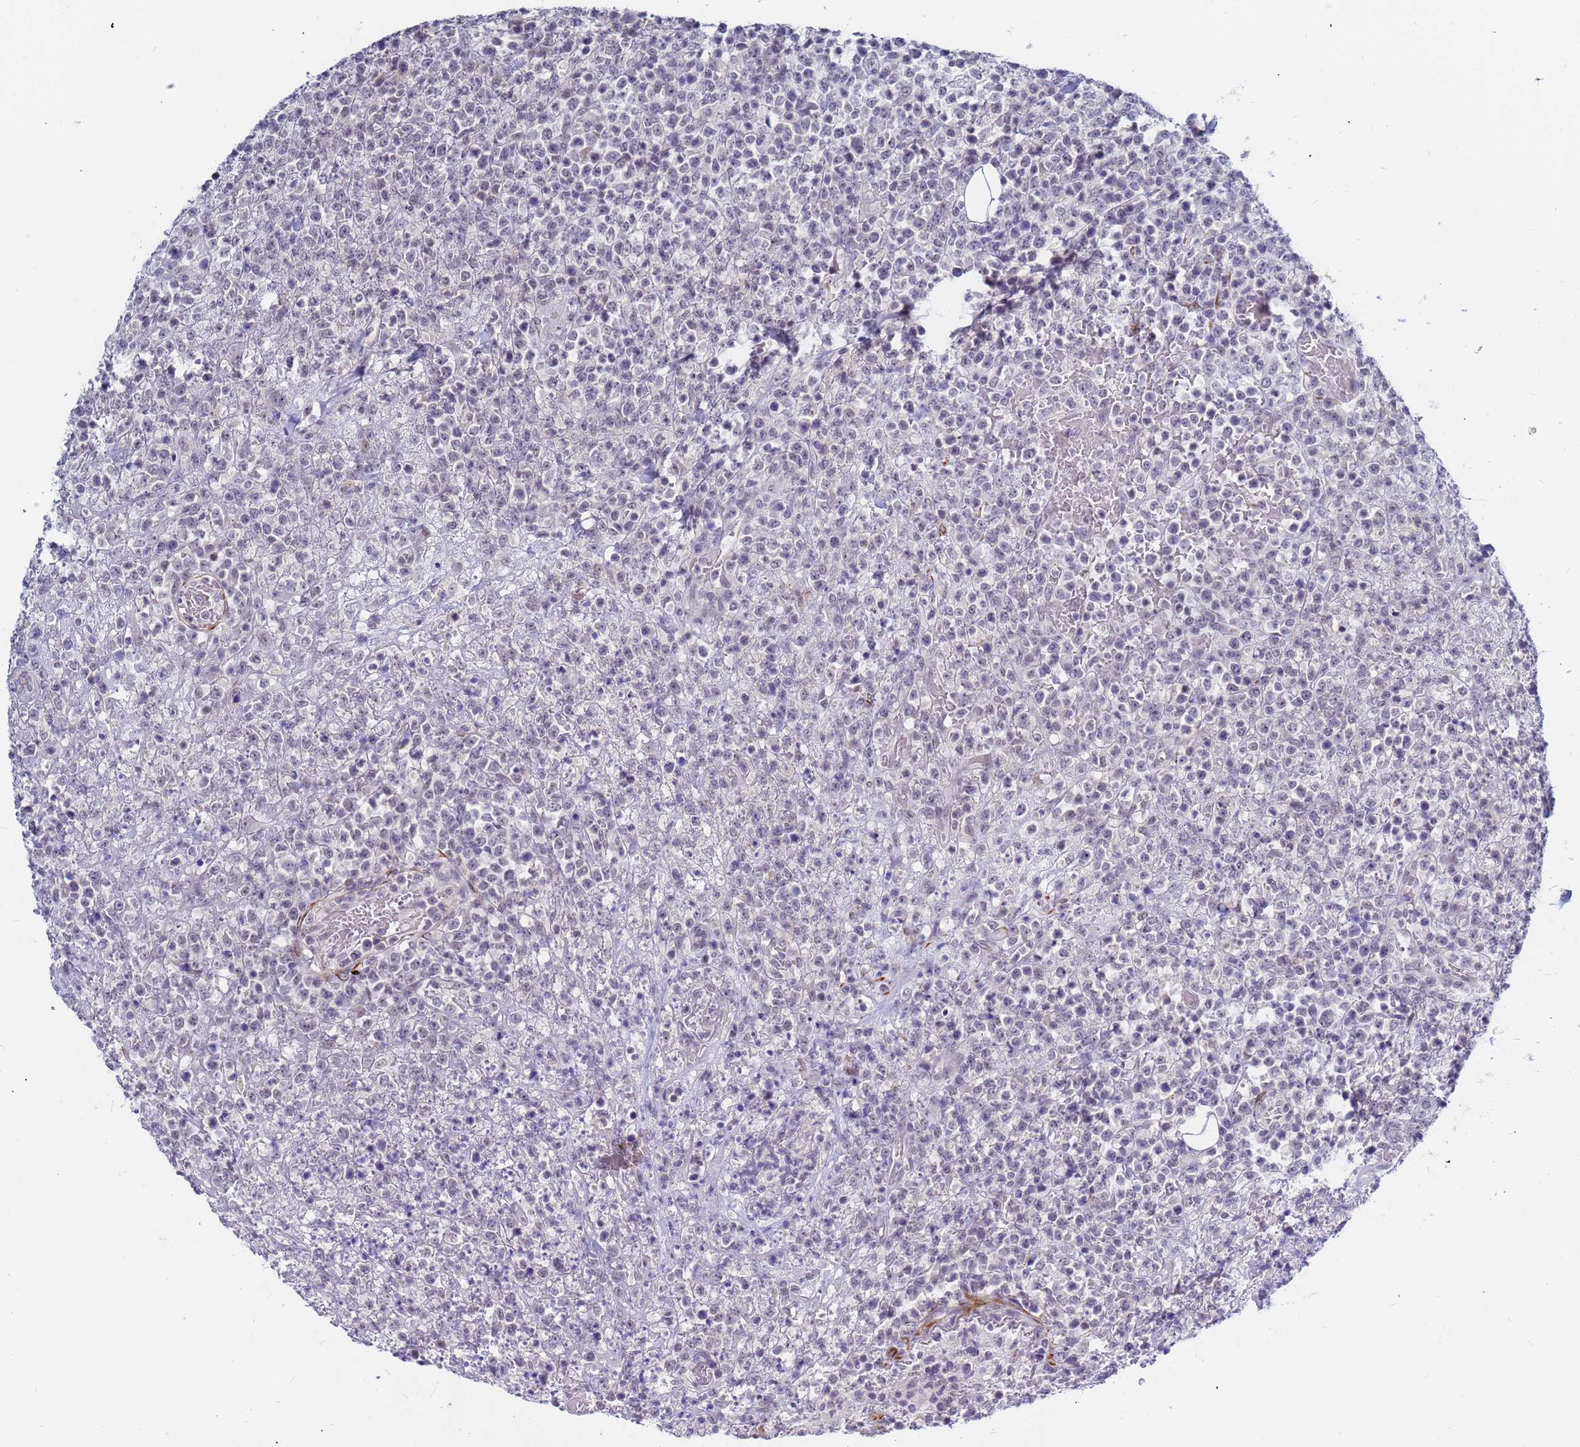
{"staining": {"intensity": "negative", "quantity": "none", "location": "none"}, "tissue": "lymphoma", "cell_type": "Tumor cells", "image_type": "cancer", "snomed": [{"axis": "morphology", "description": "Malignant lymphoma, non-Hodgkin's type, High grade"}, {"axis": "topography", "description": "Colon"}], "caption": "A photomicrograph of human high-grade malignant lymphoma, non-Hodgkin's type is negative for staining in tumor cells.", "gene": "CXorf65", "patient": {"sex": "female", "age": 53}}